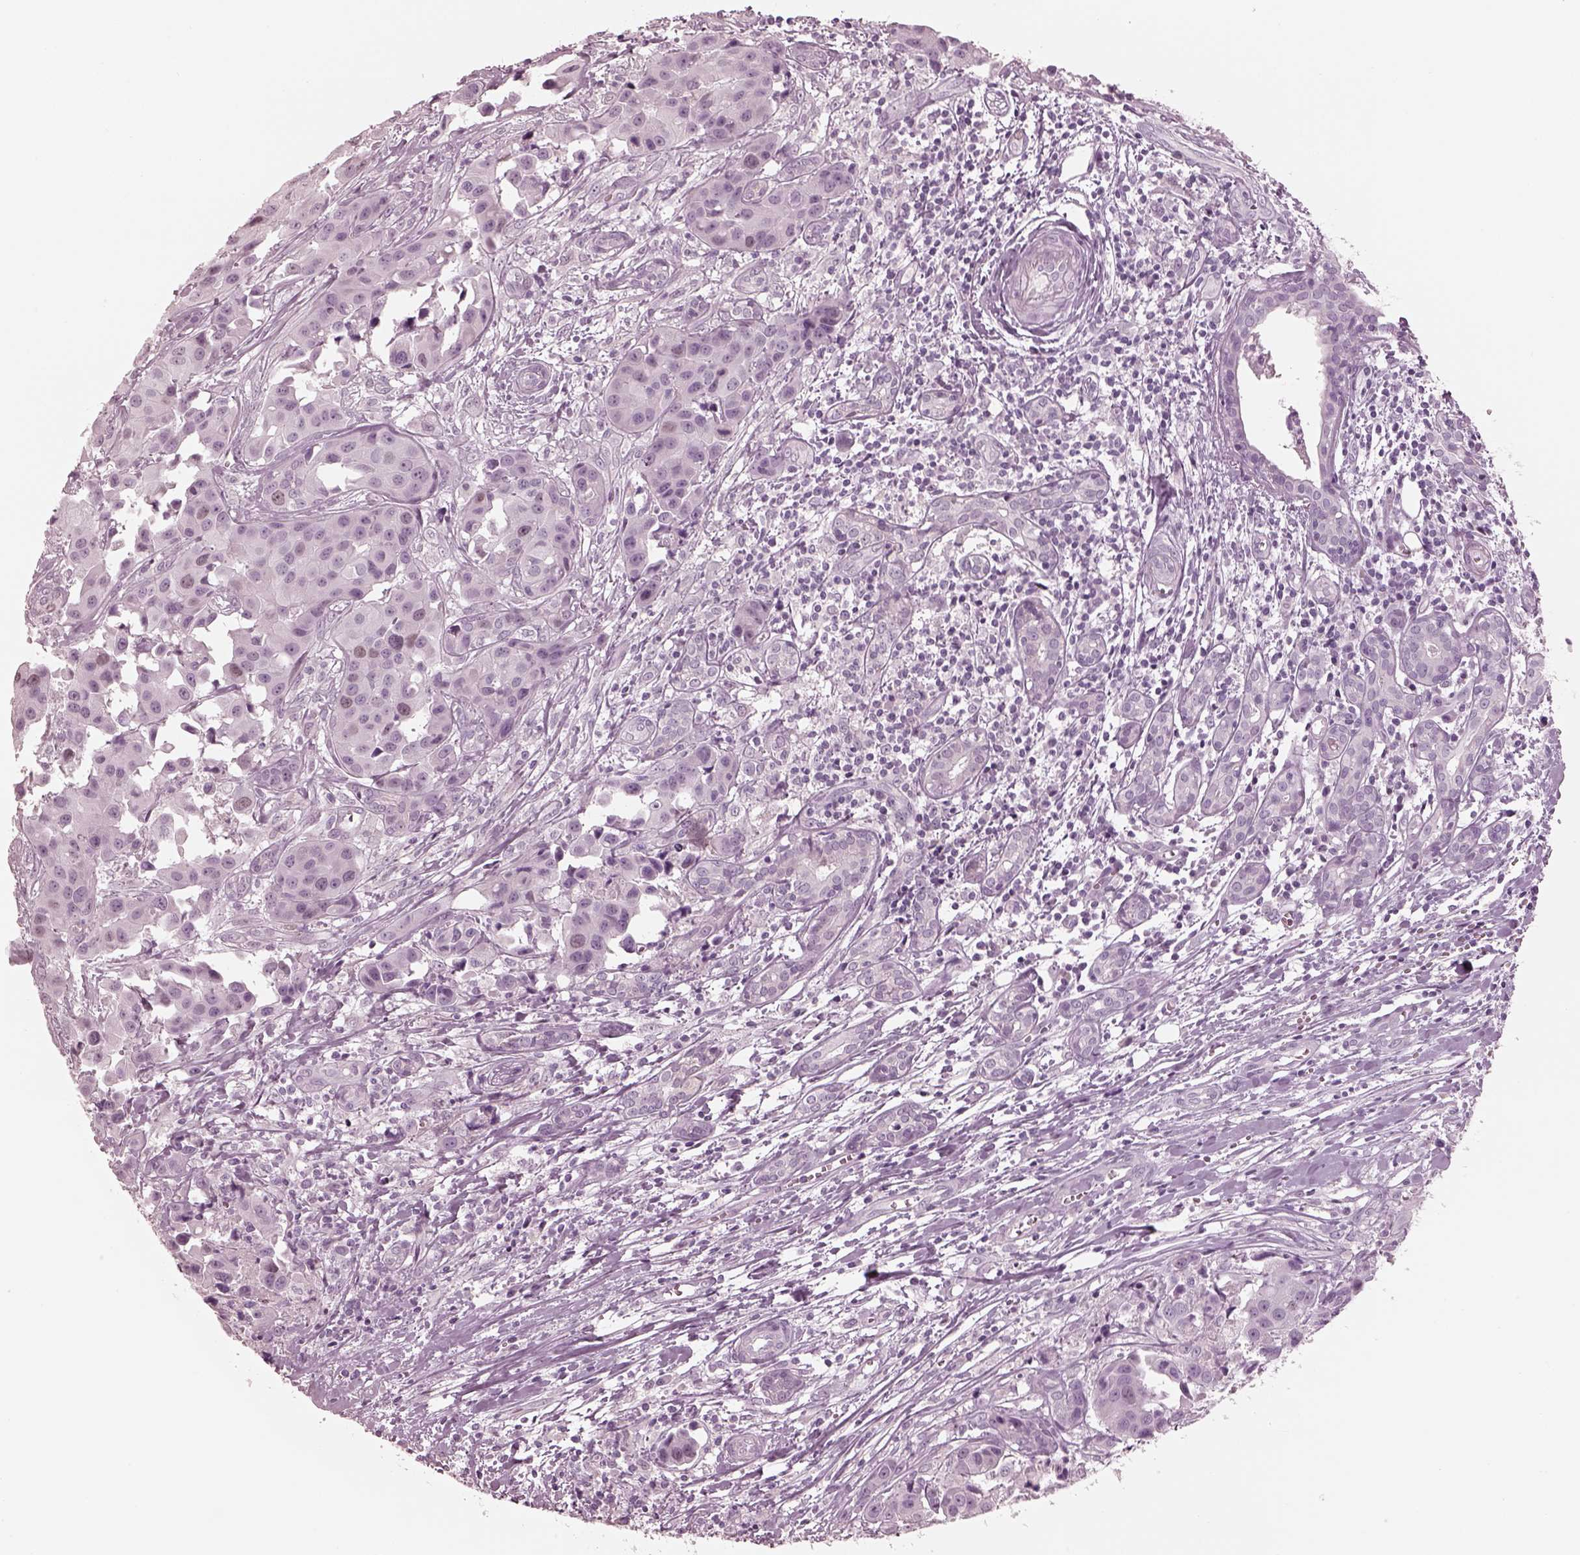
{"staining": {"intensity": "negative", "quantity": "none", "location": "none"}, "tissue": "head and neck cancer", "cell_type": "Tumor cells", "image_type": "cancer", "snomed": [{"axis": "morphology", "description": "Adenocarcinoma, NOS"}, {"axis": "topography", "description": "Head-Neck"}], "caption": "An IHC image of head and neck cancer is shown. There is no staining in tumor cells of head and neck cancer.", "gene": "KRTAP24-1", "patient": {"sex": "male", "age": 76}}